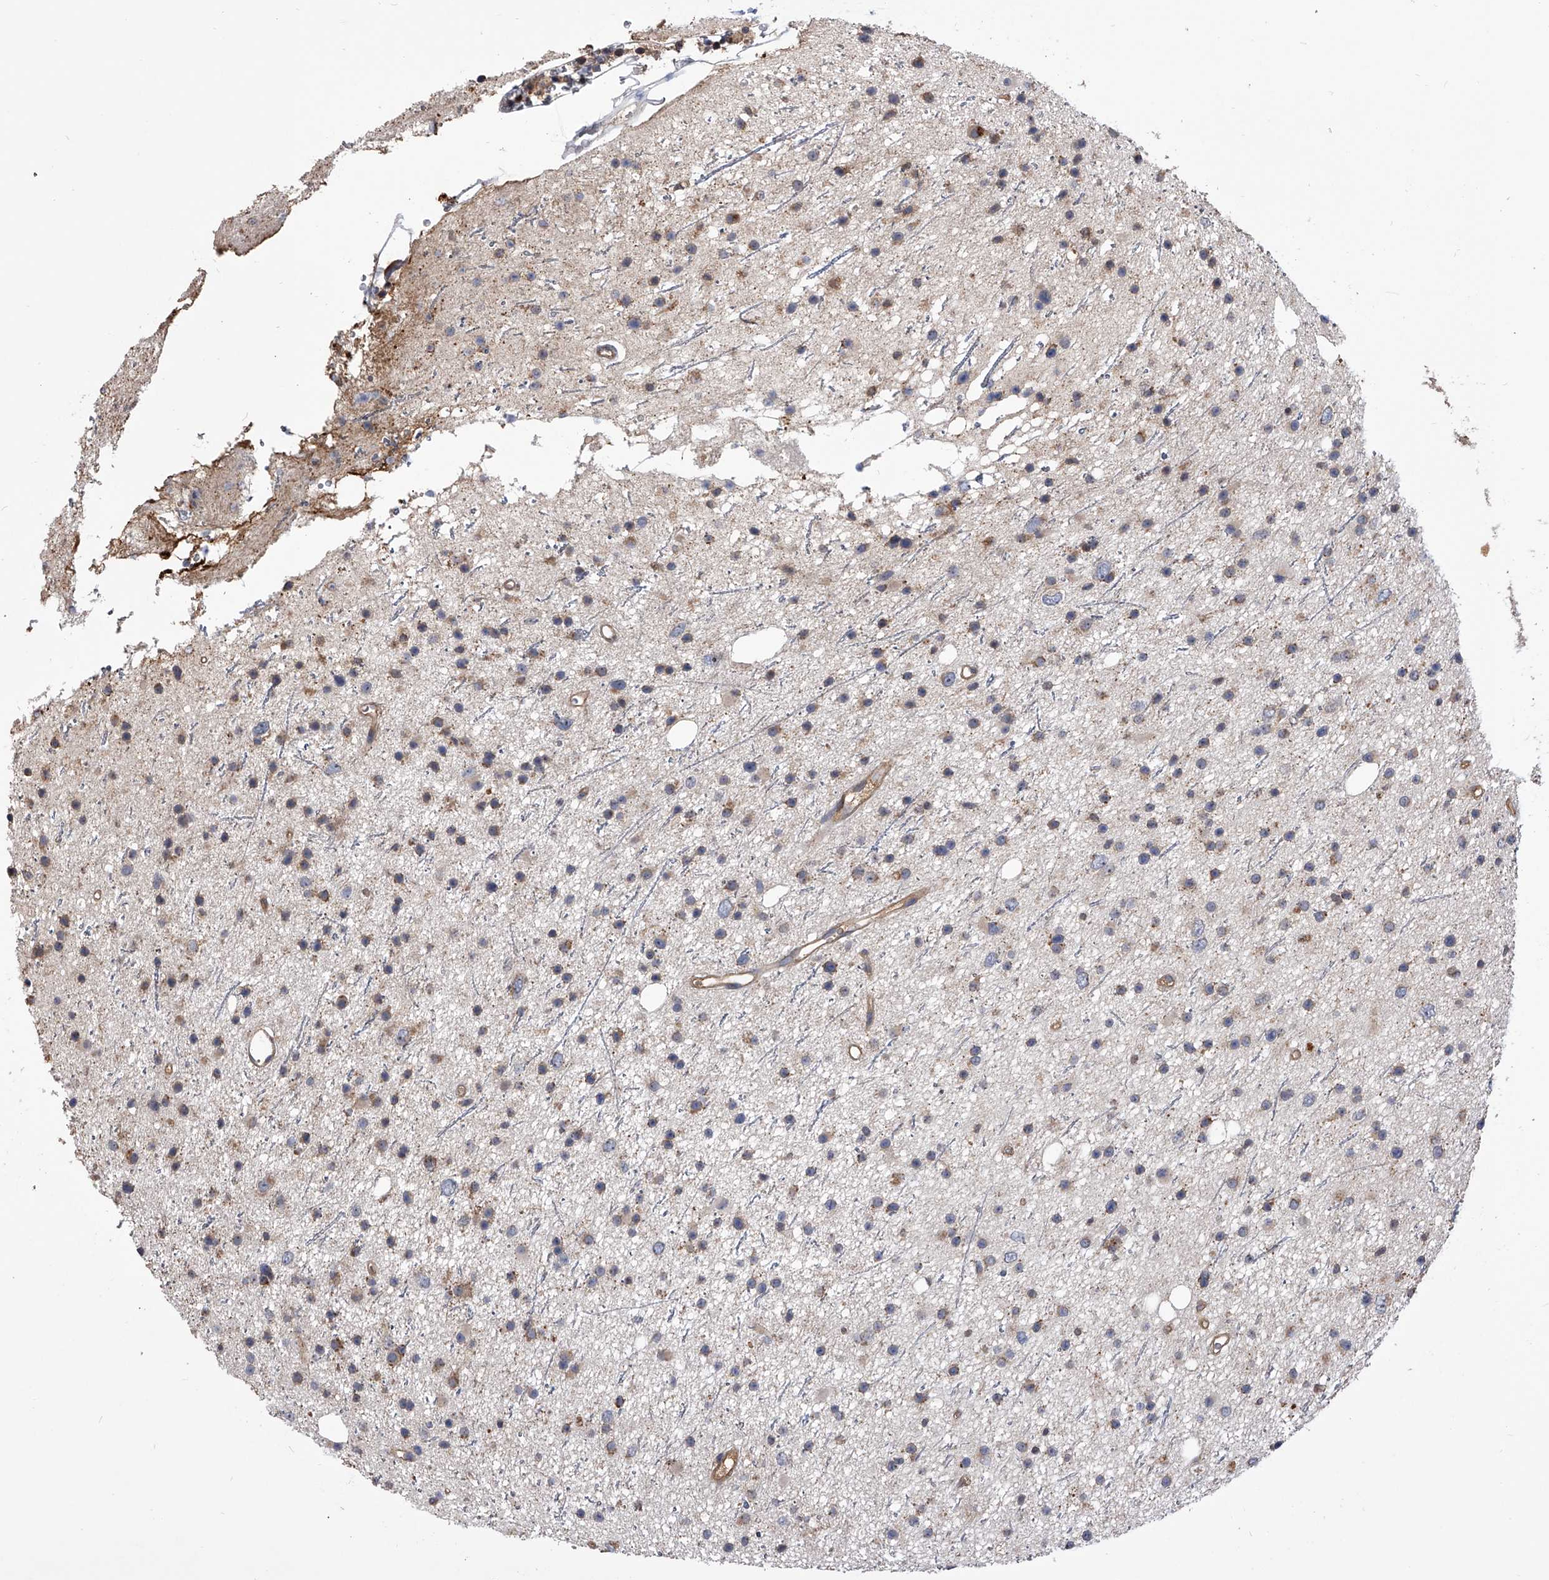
{"staining": {"intensity": "moderate", "quantity": ">75%", "location": "cytoplasmic/membranous"}, "tissue": "glioma", "cell_type": "Tumor cells", "image_type": "cancer", "snomed": [{"axis": "morphology", "description": "Glioma, malignant, Low grade"}, {"axis": "topography", "description": "Cerebral cortex"}], "caption": "Malignant low-grade glioma stained with DAB immunohistochemistry (IHC) displays medium levels of moderate cytoplasmic/membranous expression in approximately >75% of tumor cells.", "gene": "CUL7", "patient": {"sex": "female", "age": 39}}